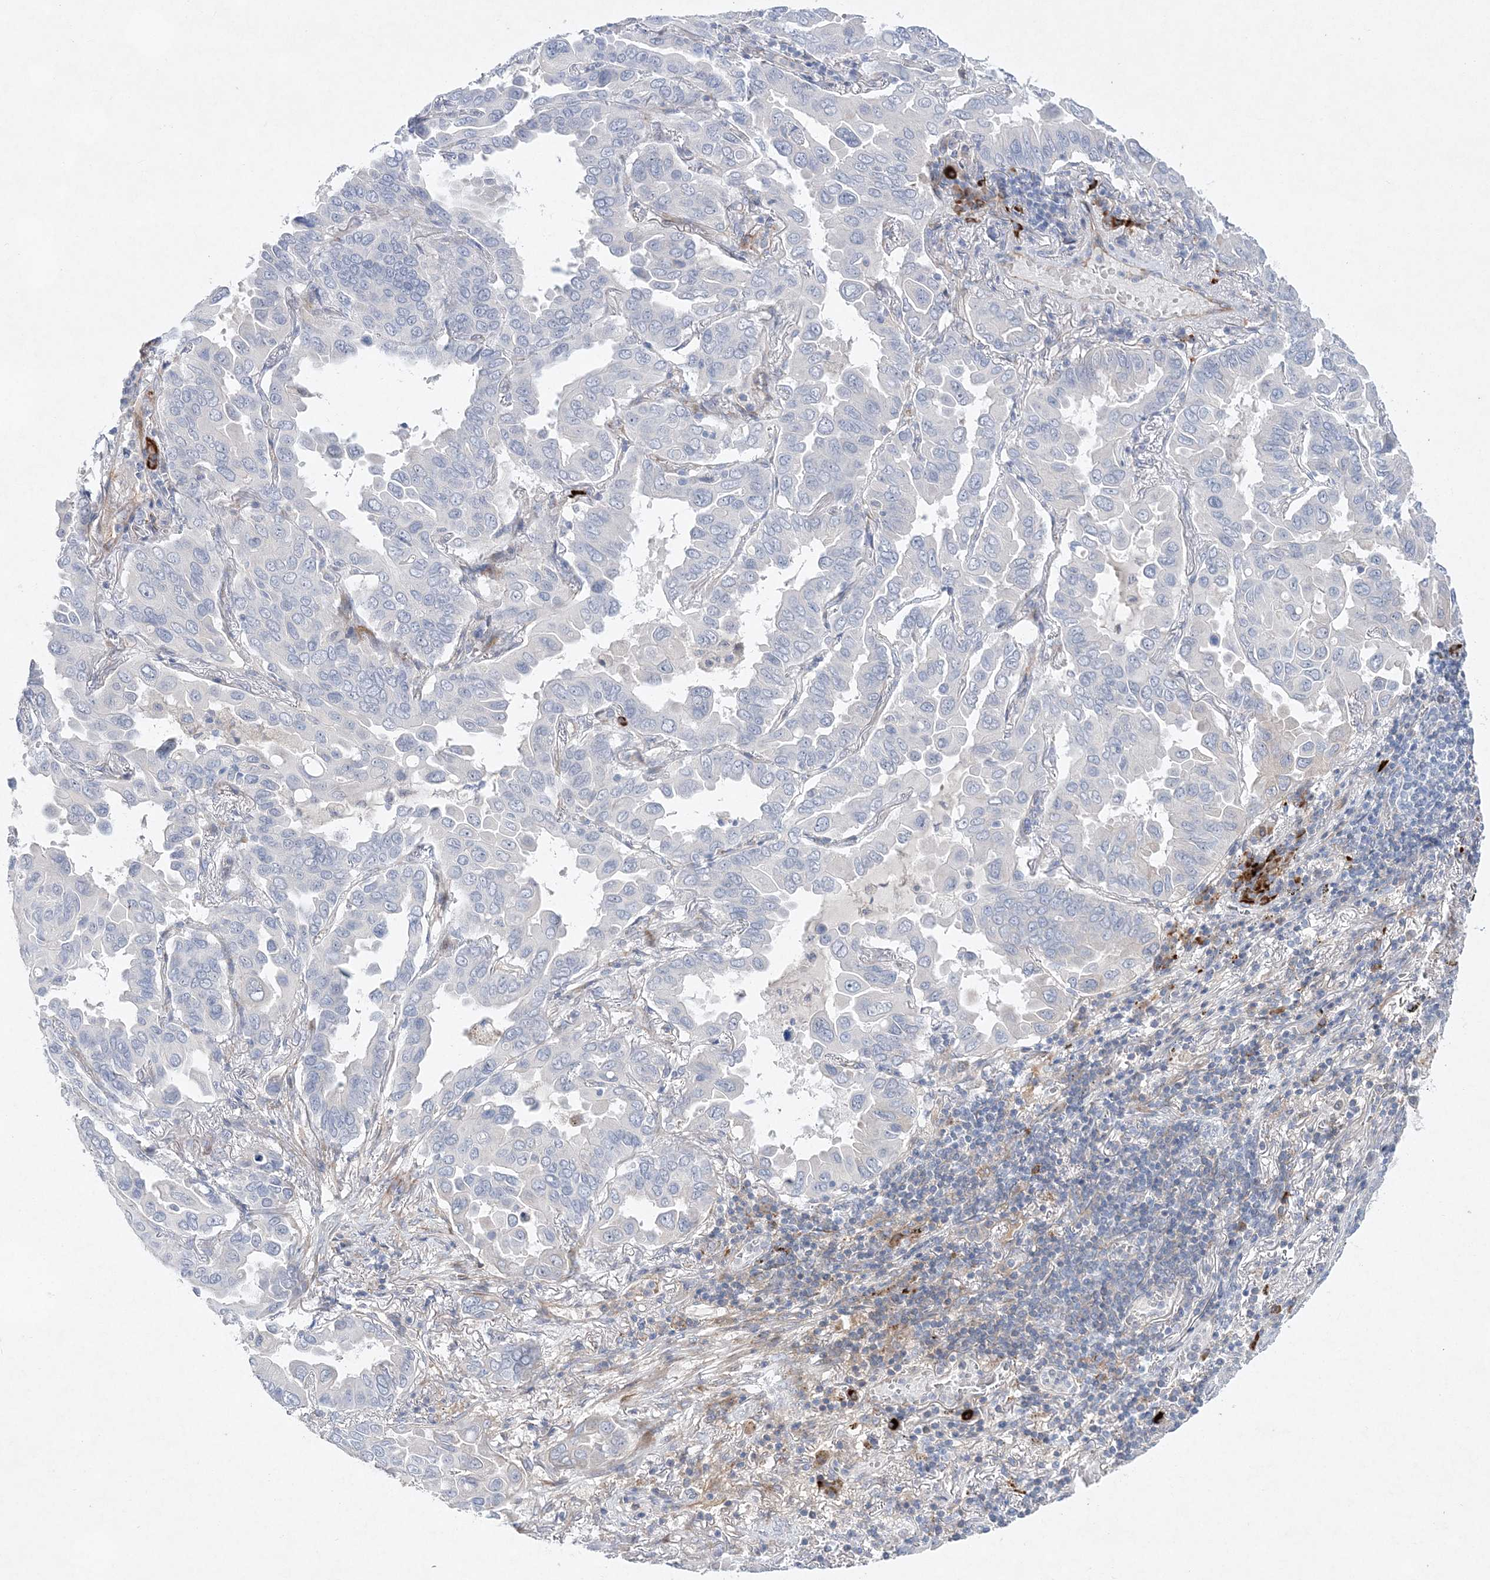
{"staining": {"intensity": "negative", "quantity": "none", "location": "none"}, "tissue": "lung cancer", "cell_type": "Tumor cells", "image_type": "cancer", "snomed": [{"axis": "morphology", "description": "Adenocarcinoma, NOS"}, {"axis": "topography", "description": "Lung"}], "caption": "The image reveals no staining of tumor cells in adenocarcinoma (lung).", "gene": "TMEM132B", "patient": {"sex": "male", "age": 64}}